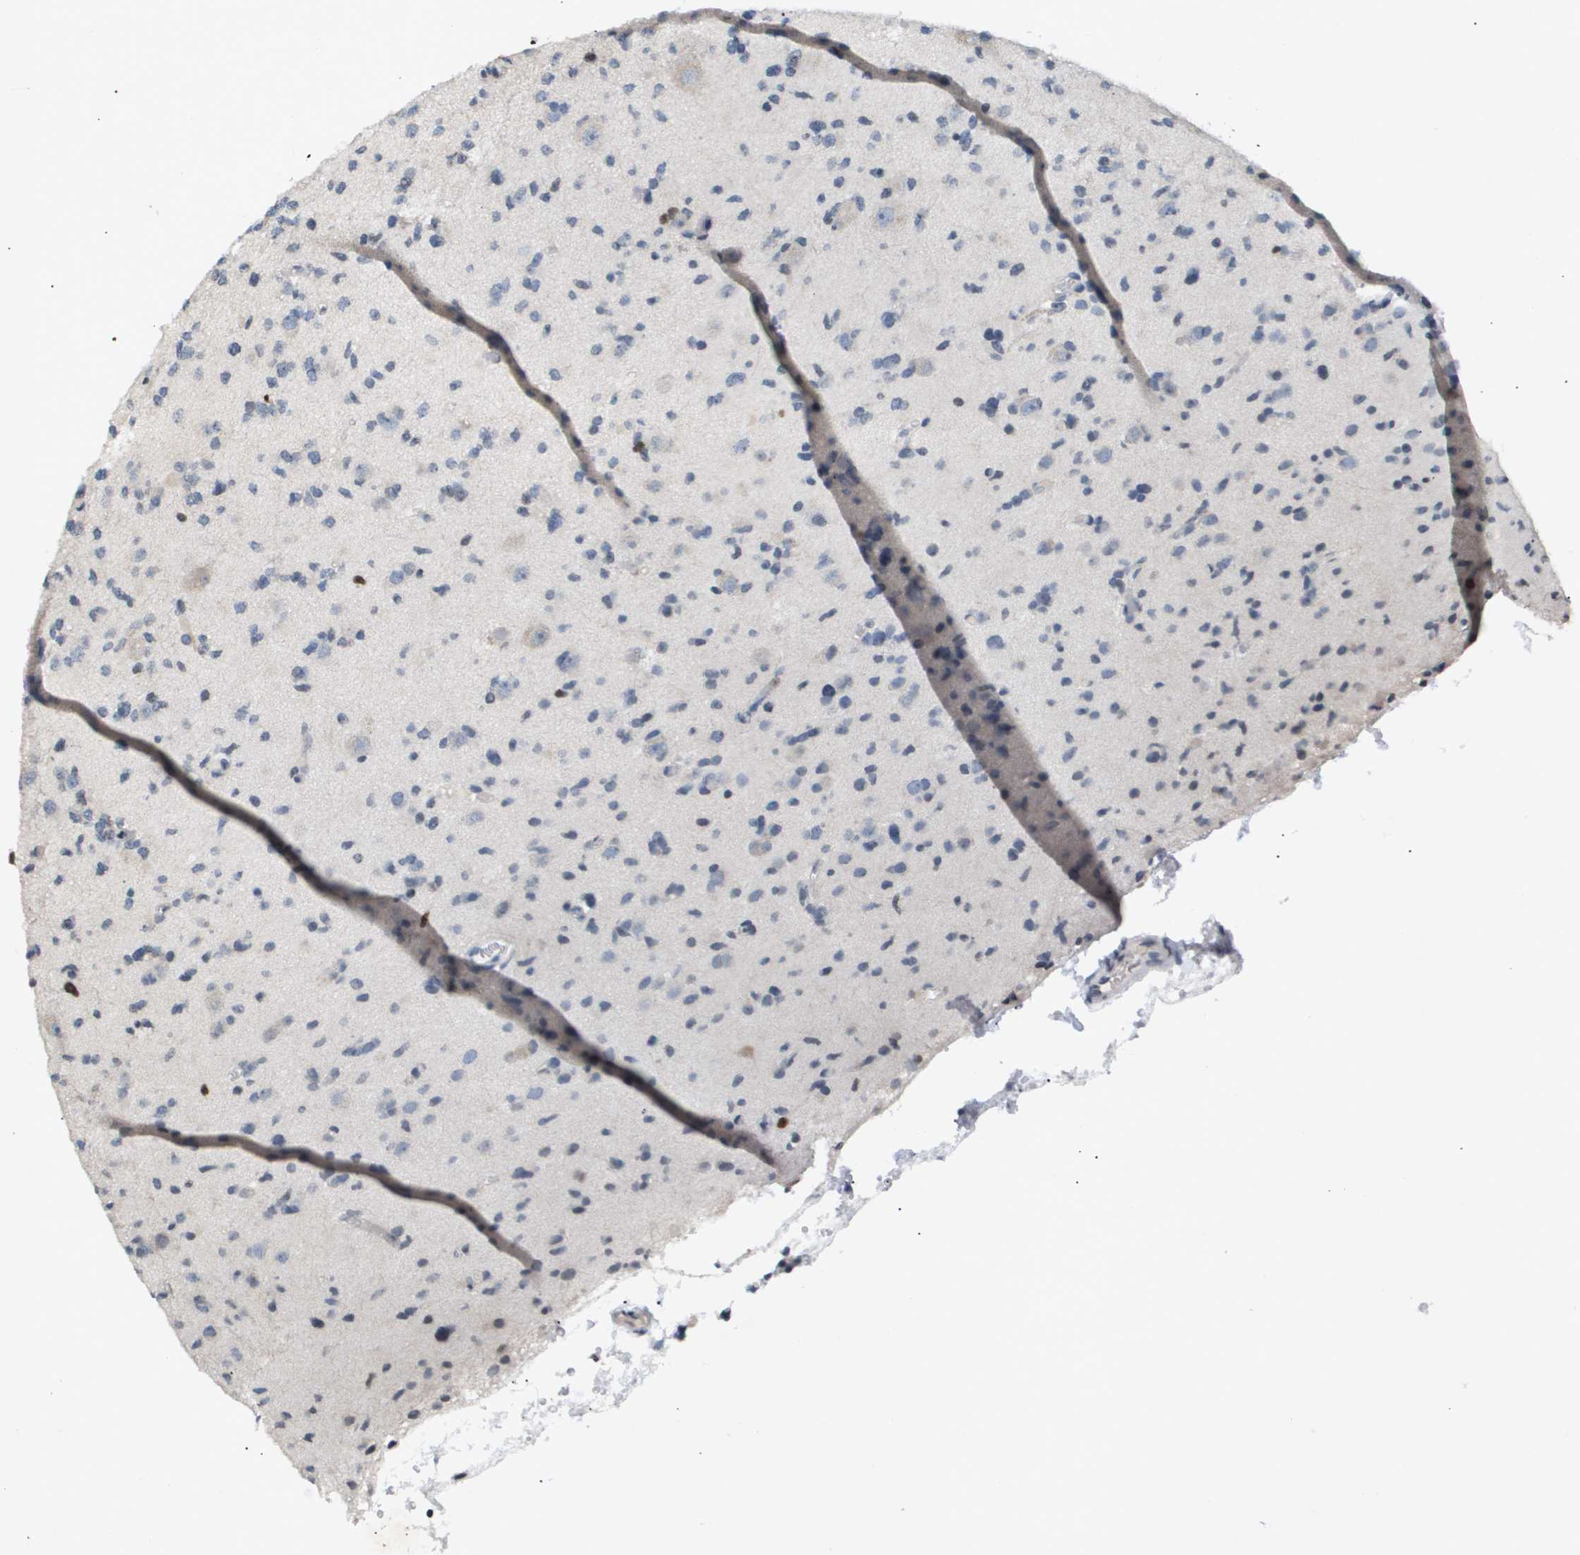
{"staining": {"intensity": "negative", "quantity": "none", "location": "none"}, "tissue": "glioma", "cell_type": "Tumor cells", "image_type": "cancer", "snomed": [{"axis": "morphology", "description": "Glioma, malignant, Low grade"}, {"axis": "topography", "description": "Brain"}], "caption": "Tumor cells are negative for protein expression in human glioma.", "gene": "ANAPC2", "patient": {"sex": "female", "age": 22}}